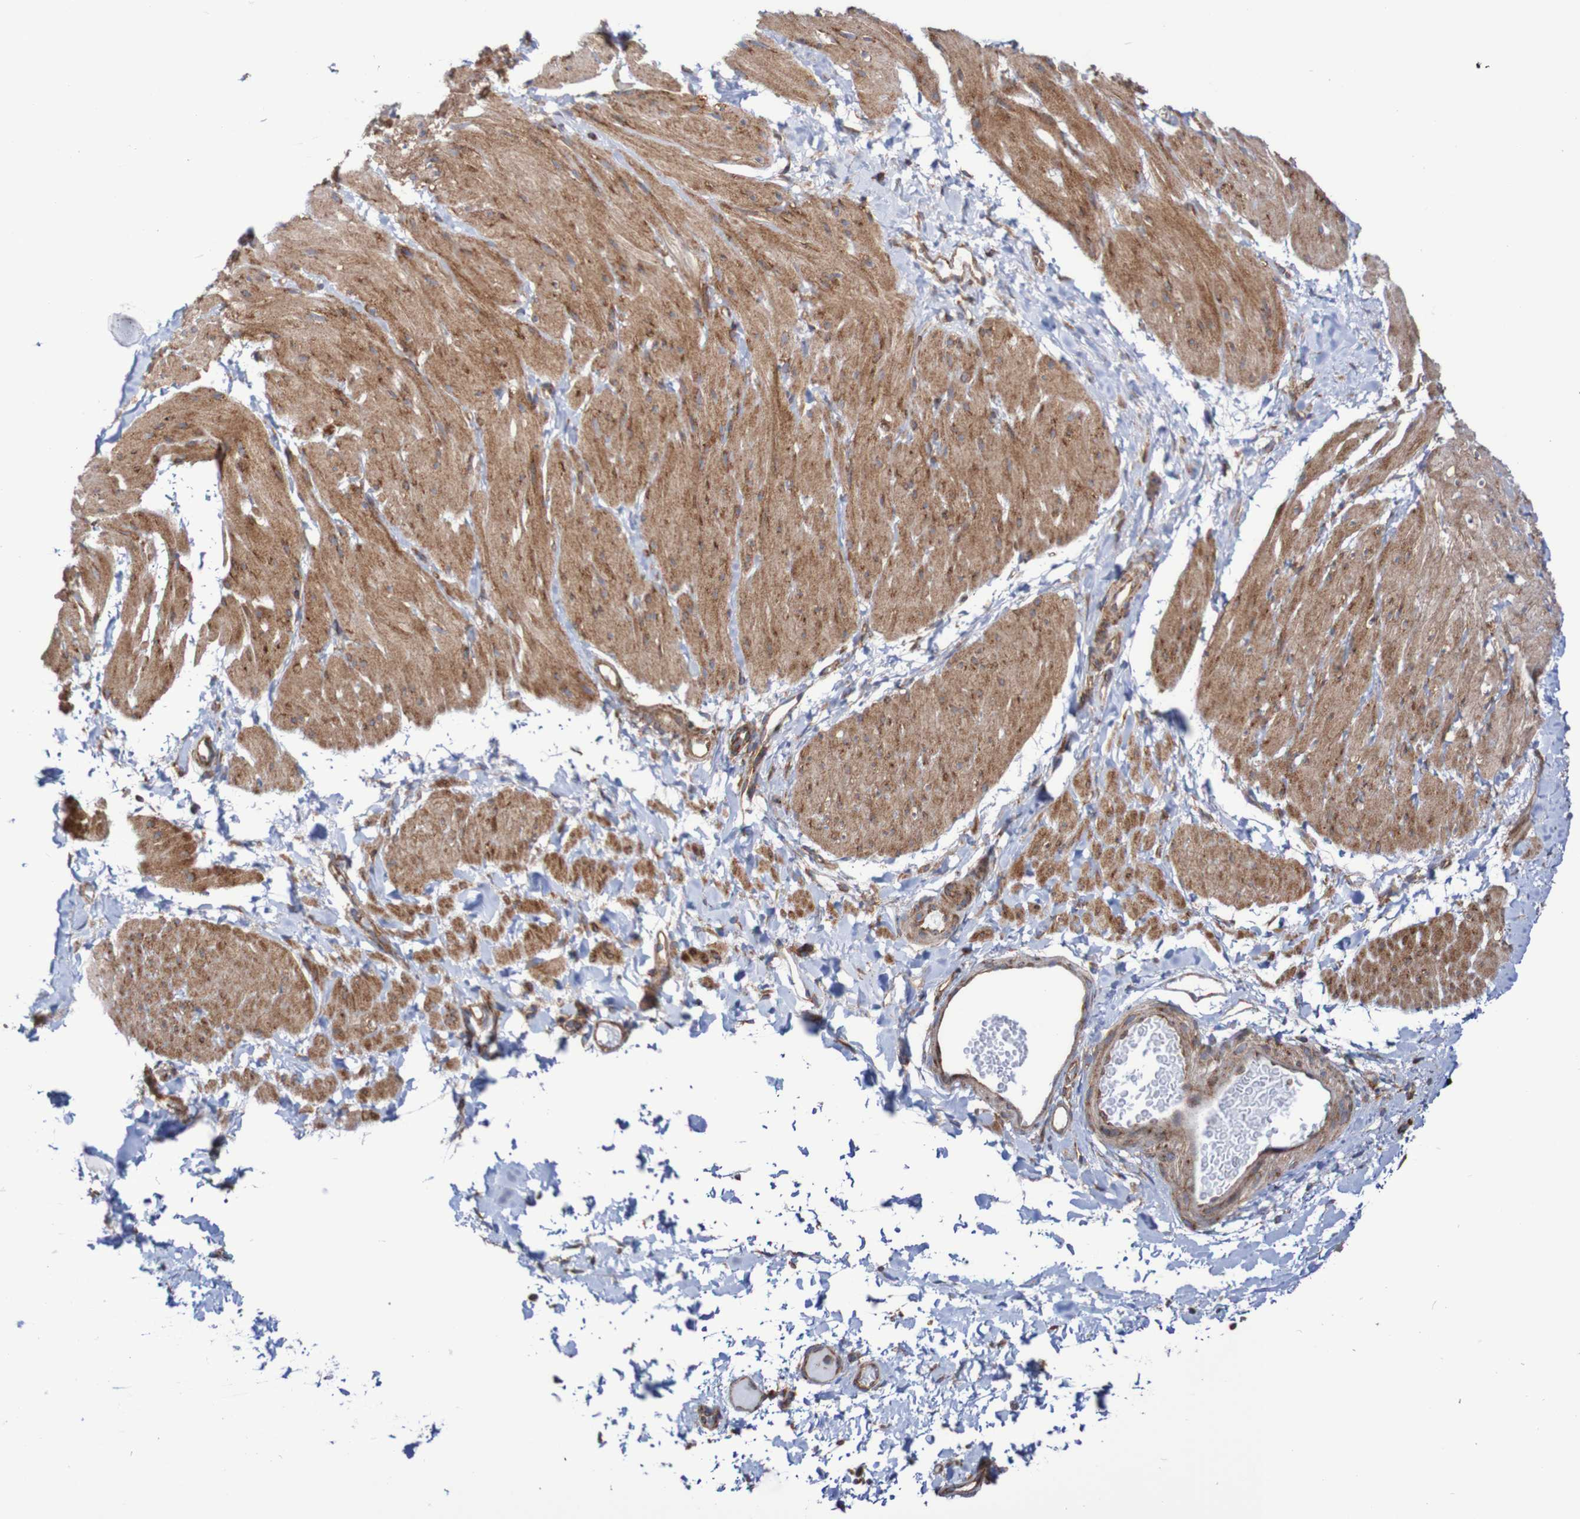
{"staining": {"intensity": "moderate", "quantity": ">75%", "location": "cytoplasmic/membranous"}, "tissue": "smooth muscle", "cell_type": "Smooth muscle cells", "image_type": "normal", "snomed": [{"axis": "morphology", "description": "Normal tissue, NOS"}, {"axis": "topography", "description": "Smooth muscle"}], "caption": "The image displays a brown stain indicating the presence of a protein in the cytoplasmic/membranous of smooth muscle cells in smooth muscle.", "gene": "FXR2", "patient": {"sex": "male", "age": 16}}